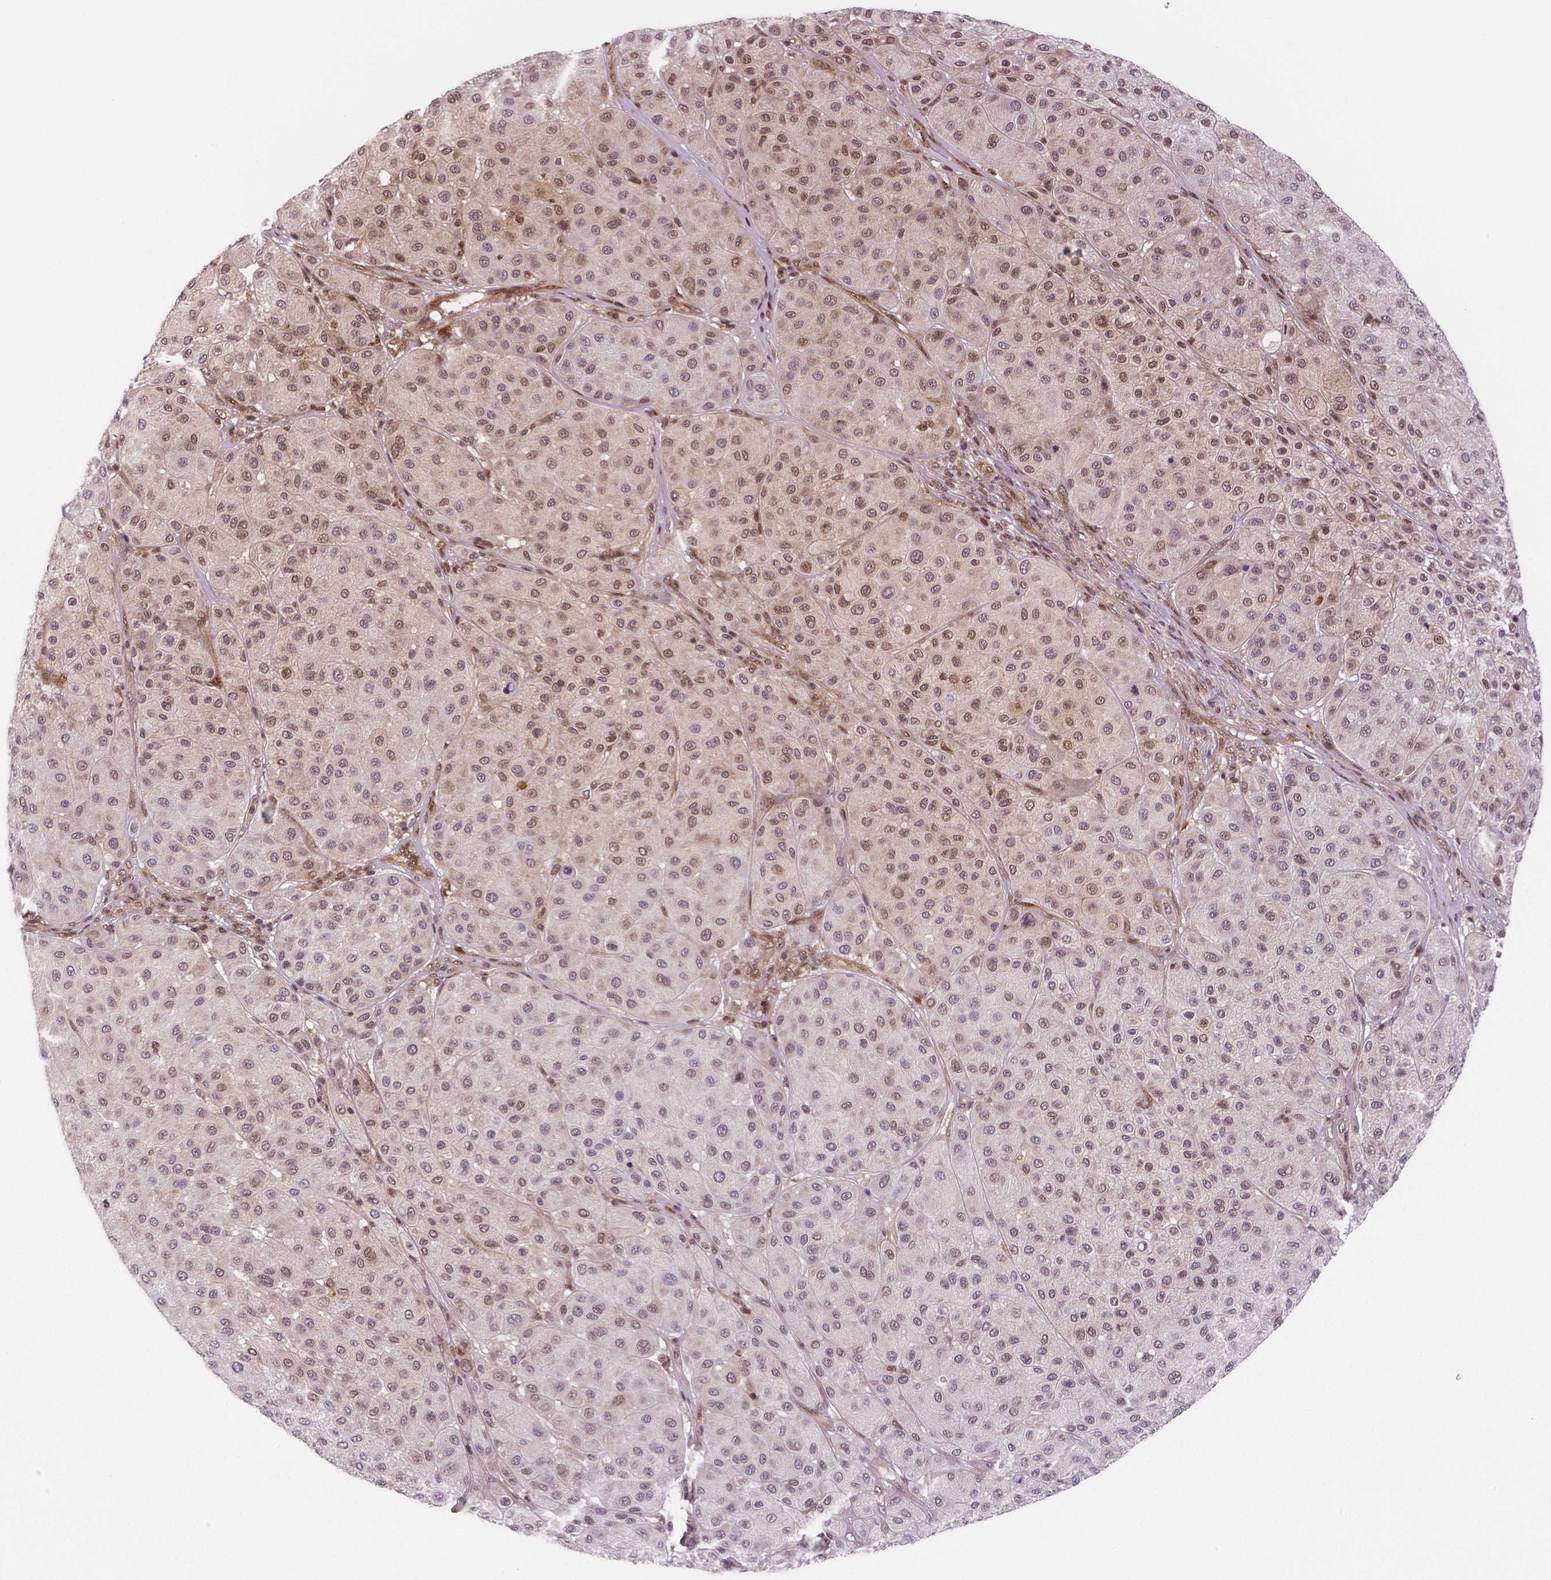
{"staining": {"intensity": "moderate", "quantity": "25%-75%", "location": "cytoplasmic/membranous,nuclear"}, "tissue": "melanoma", "cell_type": "Tumor cells", "image_type": "cancer", "snomed": [{"axis": "morphology", "description": "Malignant melanoma, Metastatic site"}, {"axis": "topography", "description": "Smooth muscle"}], "caption": "Immunohistochemistry (IHC) staining of melanoma, which exhibits medium levels of moderate cytoplasmic/membranous and nuclear staining in approximately 25%-75% of tumor cells indicating moderate cytoplasmic/membranous and nuclear protein positivity. The staining was performed using DAB (brown) for protein detection and nuclei were counterstained in hematoxylin (blue).", "gene": "STAT3", "patient": {"sex": "male", "age": 41}}